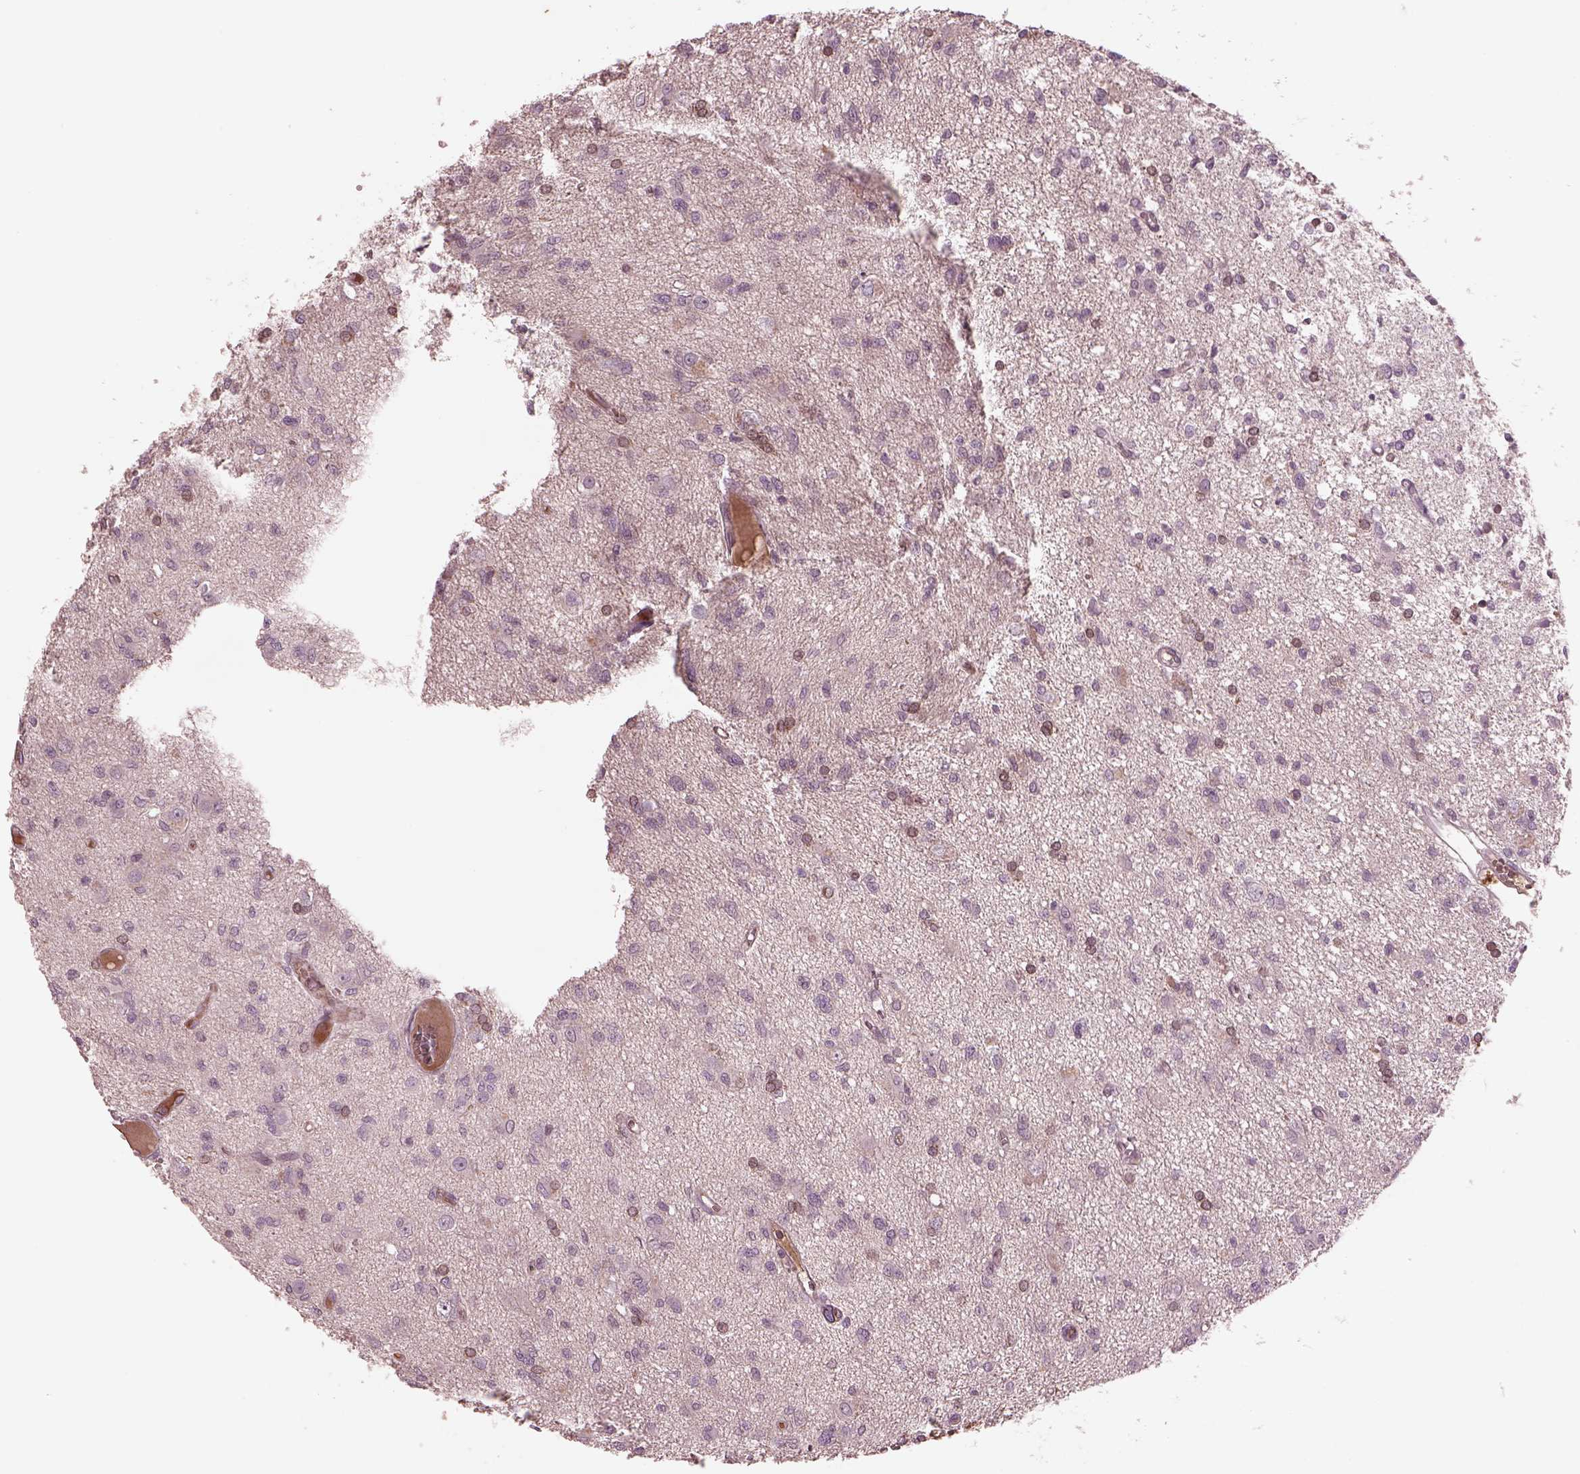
{"staining": {"intensity": "negative", "quantity": "none", "location": "none"}, "tissue": "glioma", "cell_type": "Tumor cells", "image_type": "cancer", "snomed": [{"axis": "morphology", "description": "Glioma, malignant, Low grade"}, {"axis": "topography", "description": "Brain"}], "caption": "DAB immunohistochemical staining of human glioma displays no significant staining in tumor cells. Nuclei are stained in blue.", "gene": "PTX4", "patient": {"sex": "male", "age": 64}}